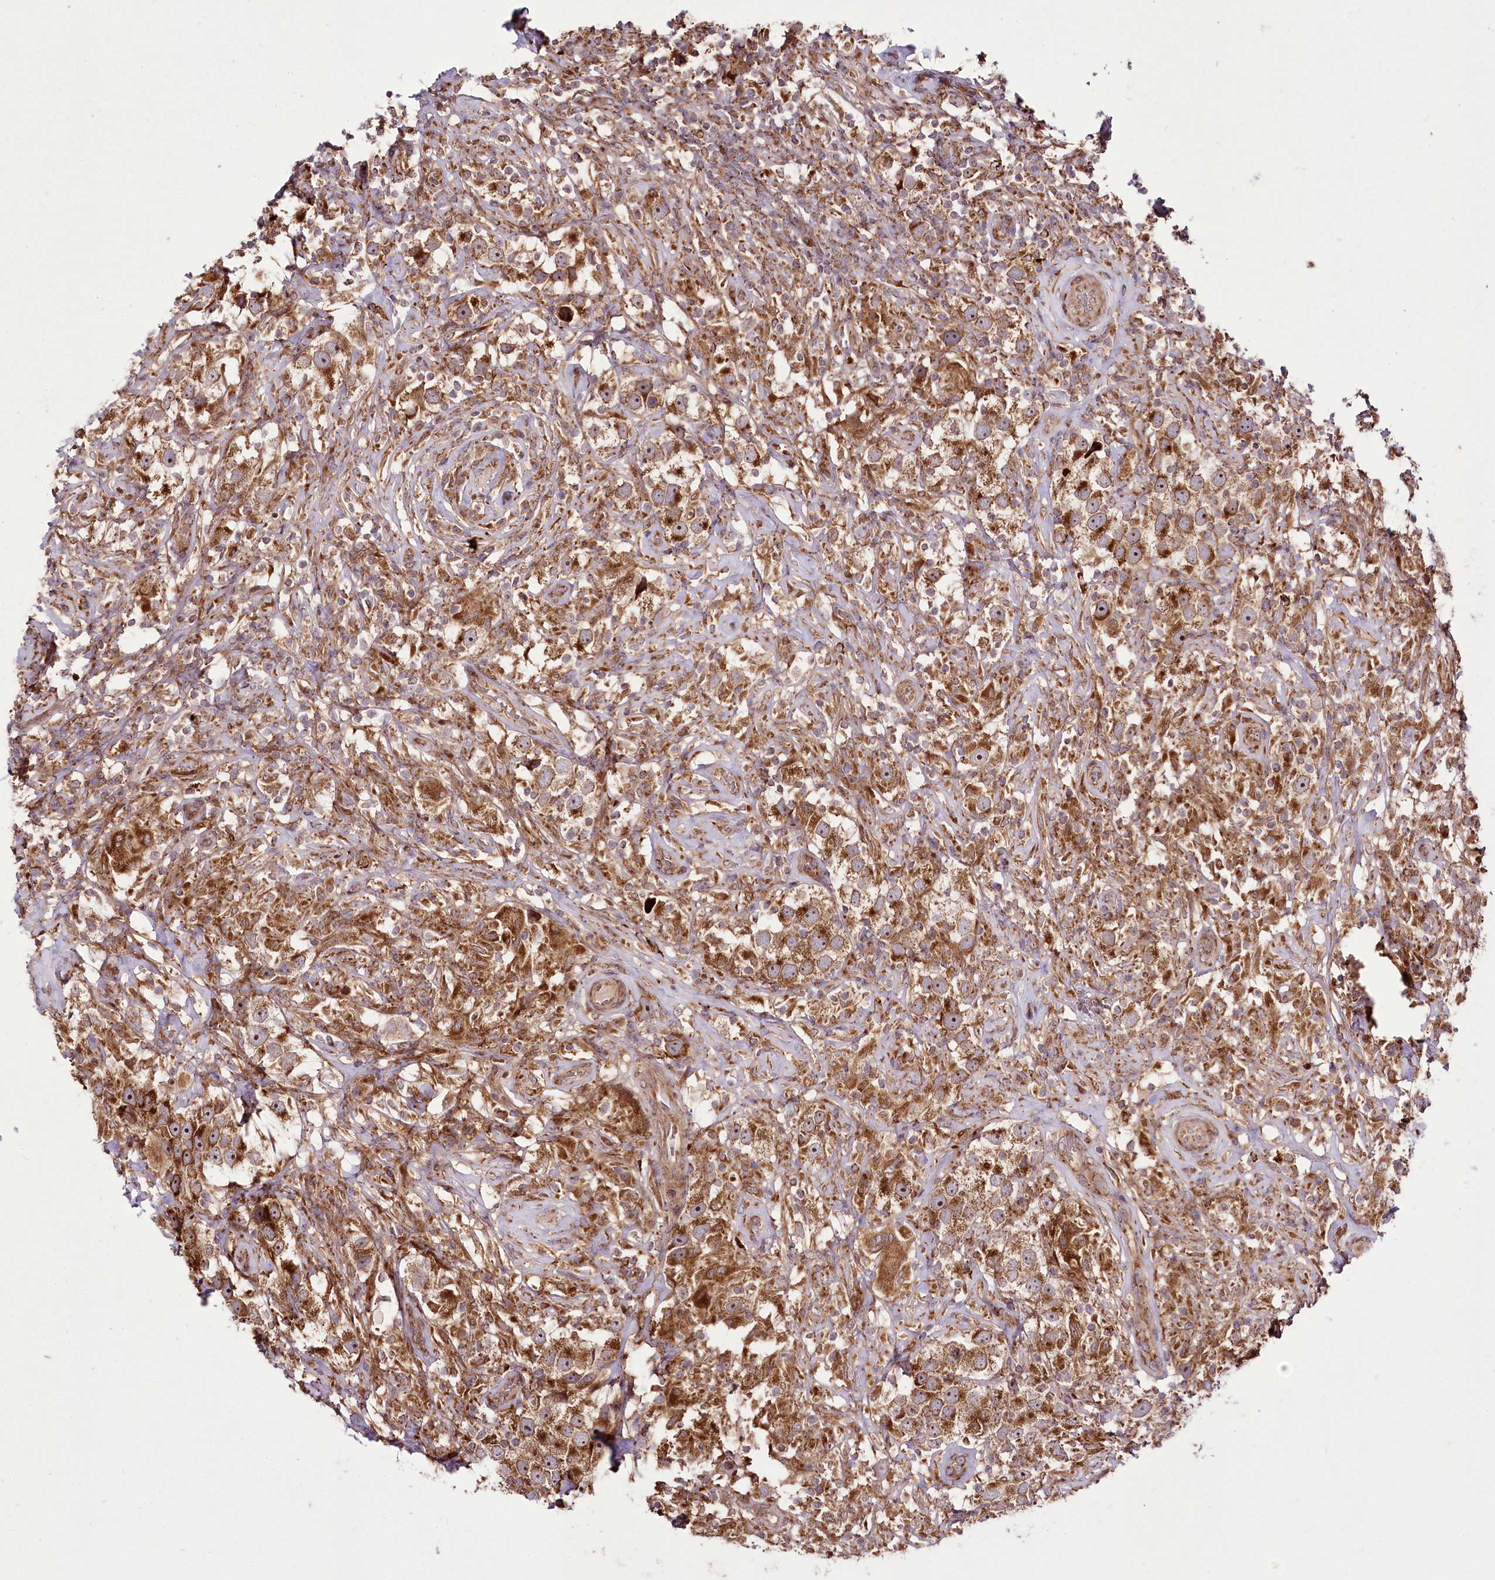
{"staining": {"intensity": "moderate", "quantity": ">75%", "location": "cytoplasmic/membranous,nuclear"}, "tissue": "testis cancer", "cell_type": "Tumor cells", "image_type": "cancer", "snomed": [{"axis": "morphology", "description": "Seminoma, NOS"}, {"axis": "topography", "description": "Testis"}], "caption": "Protein staining demonstrates moderate cytoplasmic/membranous and nuclear positivity in about >75% of tumor cells in testis cancer.", "gene": "RAB7A", "patient": {"sex": "male", "age": 49}}